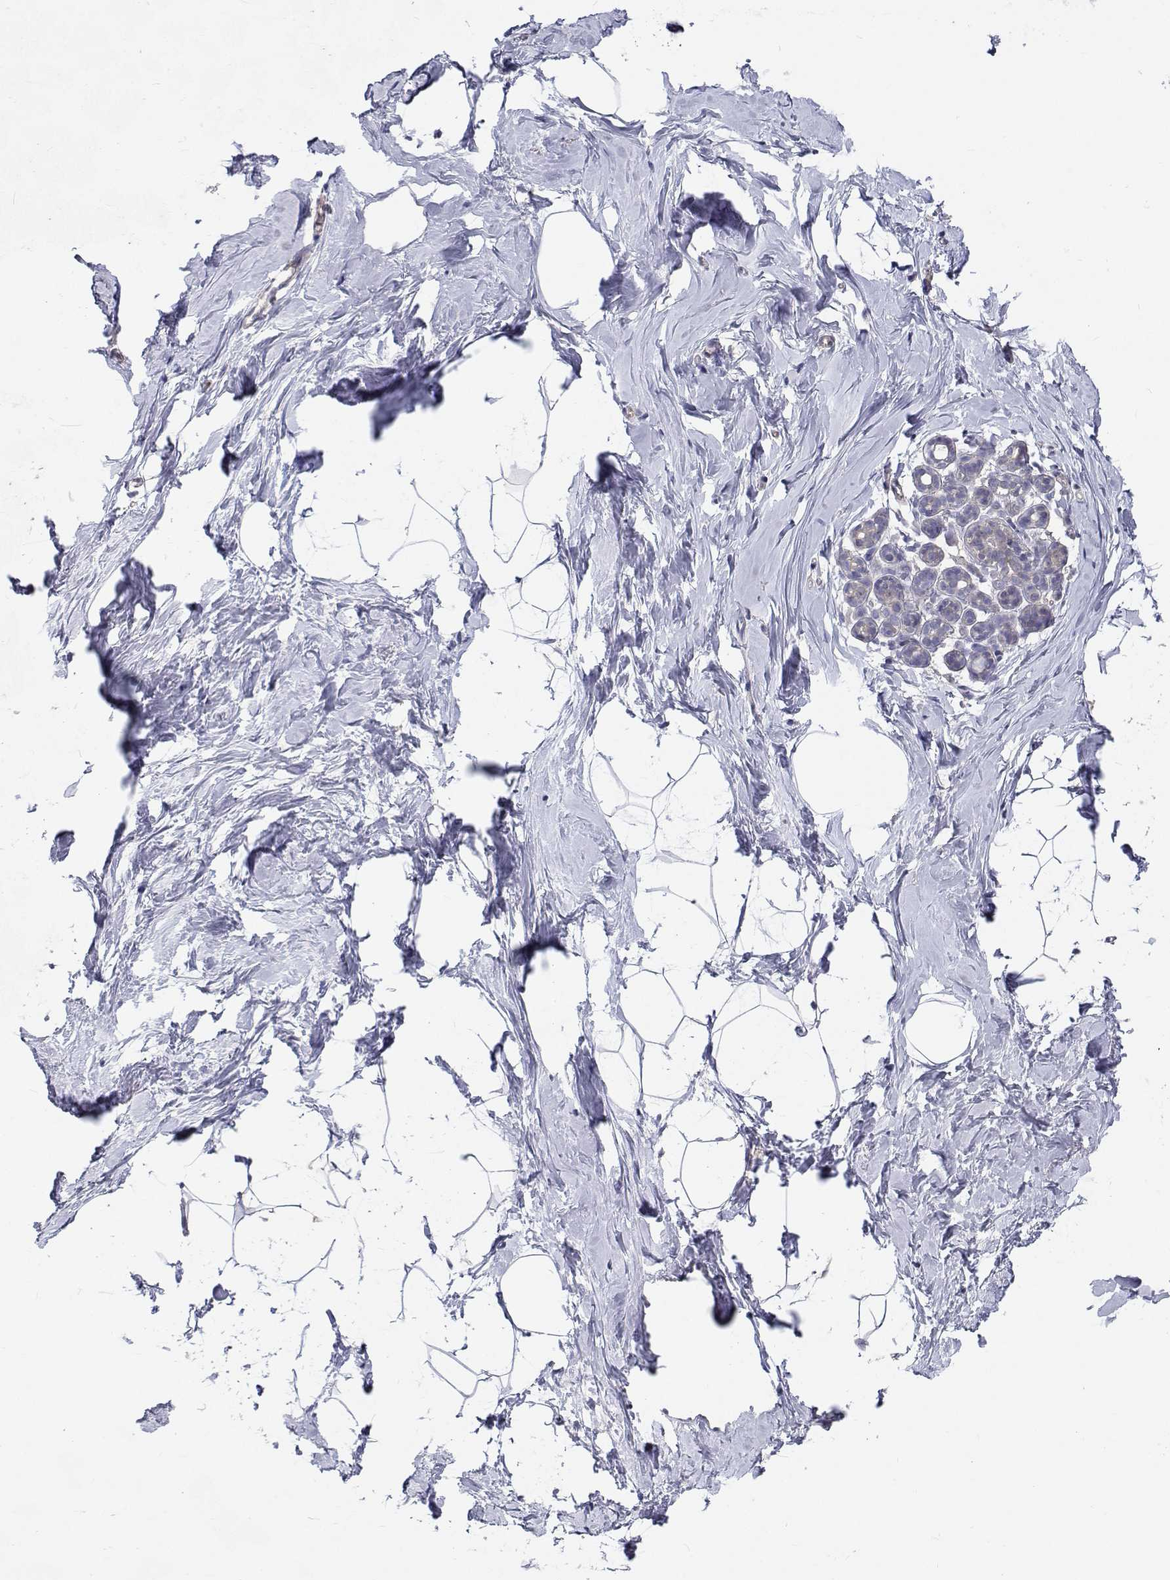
{"staining": {"intensity": "negative", "quantity": "none", "location": "none"}, "tissue": "breast", "cell_type": "Adipocytes", "image_type": "normal", "snomed": [{"axis": "morphology", "description": "Normal tissue, NOS"}, {"axis": "topography", "description": "Breast"}], "caption": "Histopathology image shows no protein expression in adipocytes of benign breast.", "gene": "MYPN", "patient": {"sex": "female", "age": 32}}